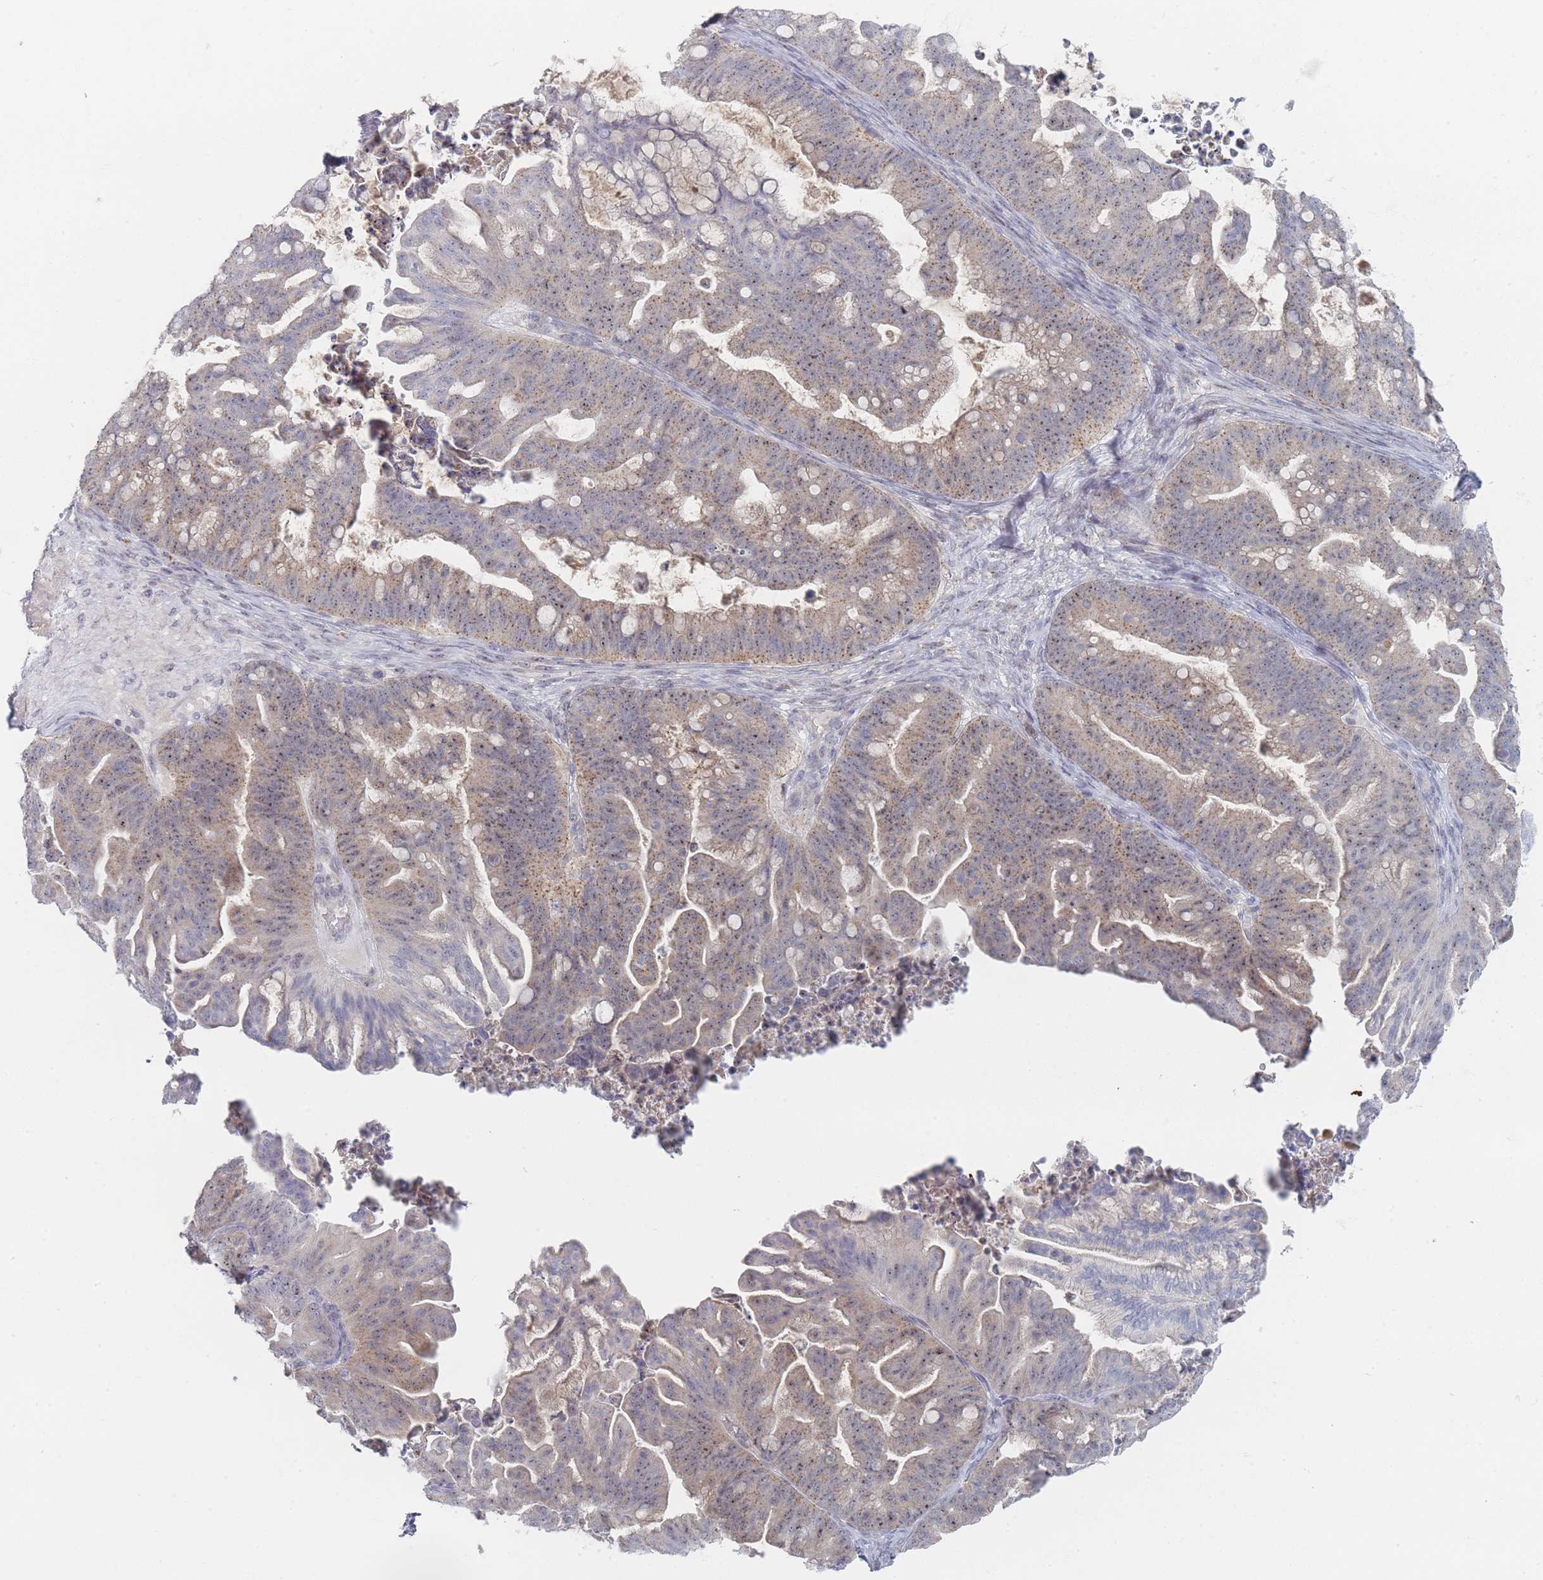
{"staining": {"intensity": "weak", "quantity": "25%-75%", "location": "cytoplasmic/membranous,nuclear"}, "tissue": "ovarian cancer", "cell_type": "Tumor cells", "image_type": "cancer", "snomed": [{"axis": "morphology", "description": "Cystadenocarcinoma, mucinous, NOS"}, {"axis": "topography", "description": "Ovary"}], "caption": "This histopathology image reveals mucinous cystadenocarcinoma (ovarian) stained with immunohistochemistry (IHC) to label a protein in brown. The cytoplasmic/membranous and nuclear of tumor cells show weak positivity for the protein. Nuclei are counter-stained blue.", "gene": "RNF8", "patient": {"sex": "female", "age": 67}}